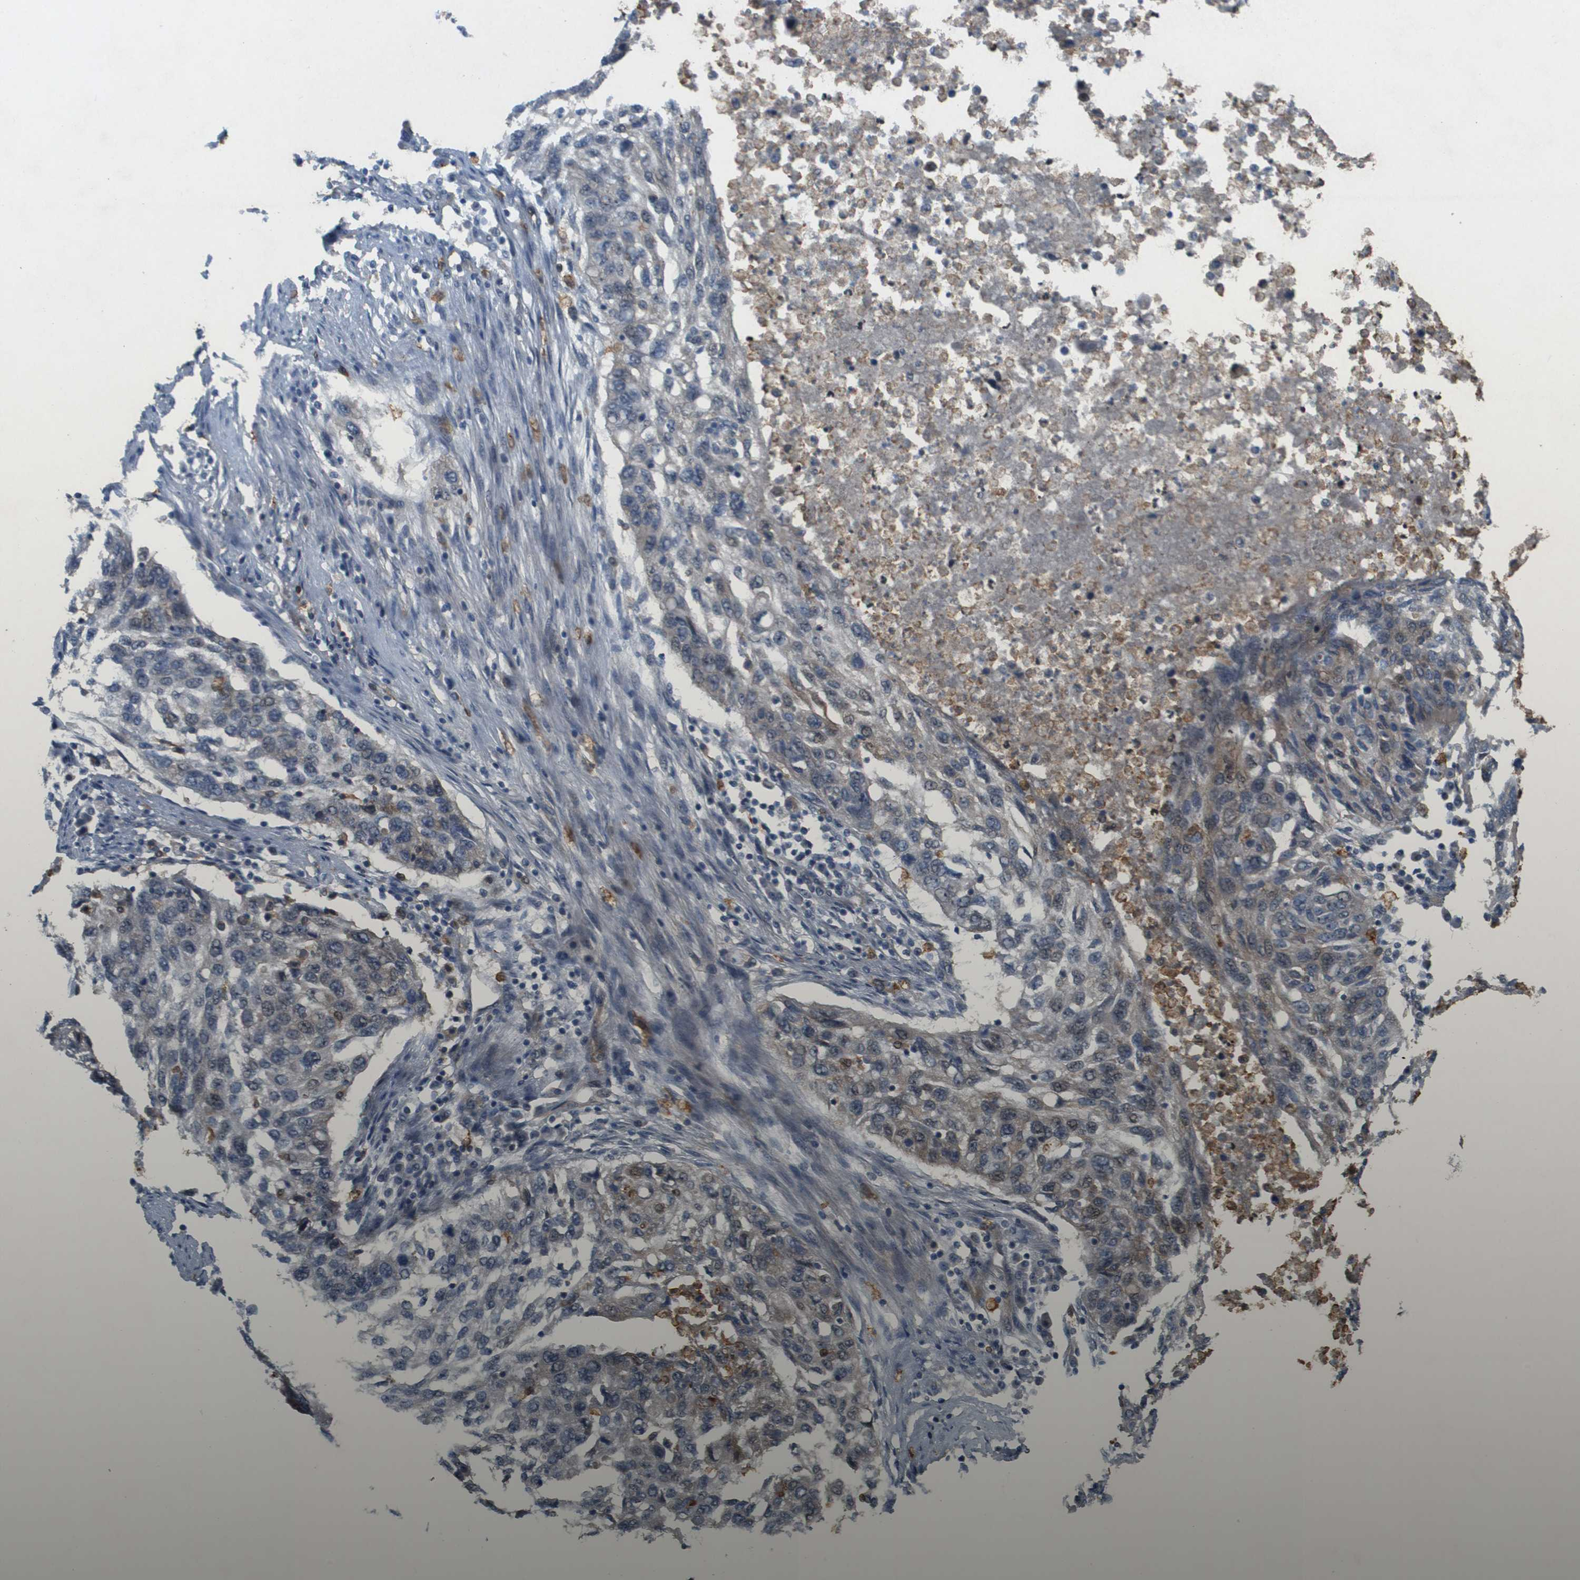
{"staining": {"intensity": "negative", "quantity": "none", "location": "none"}, "tissue": "lung cancer", "cell_type": "Tumor cells", "image_type": "cancer", "snomed": [{"axis": "morphology", "description": "Squamous cell carcinoma, NOS"}, {"axis": "topography", "description": "Lung"}], "caption": "This is a image of IHC staining of lung cancer (squamous cell carcinoma), which shows no expression in tumor cells. The staining is performed using DAB (3,3'-diaminobenzidine) brown chromogen with nuclei counter-stained in using hematoxylin.", "gene": "PALD1", "patient": {"sex": "female", "age": 63}}